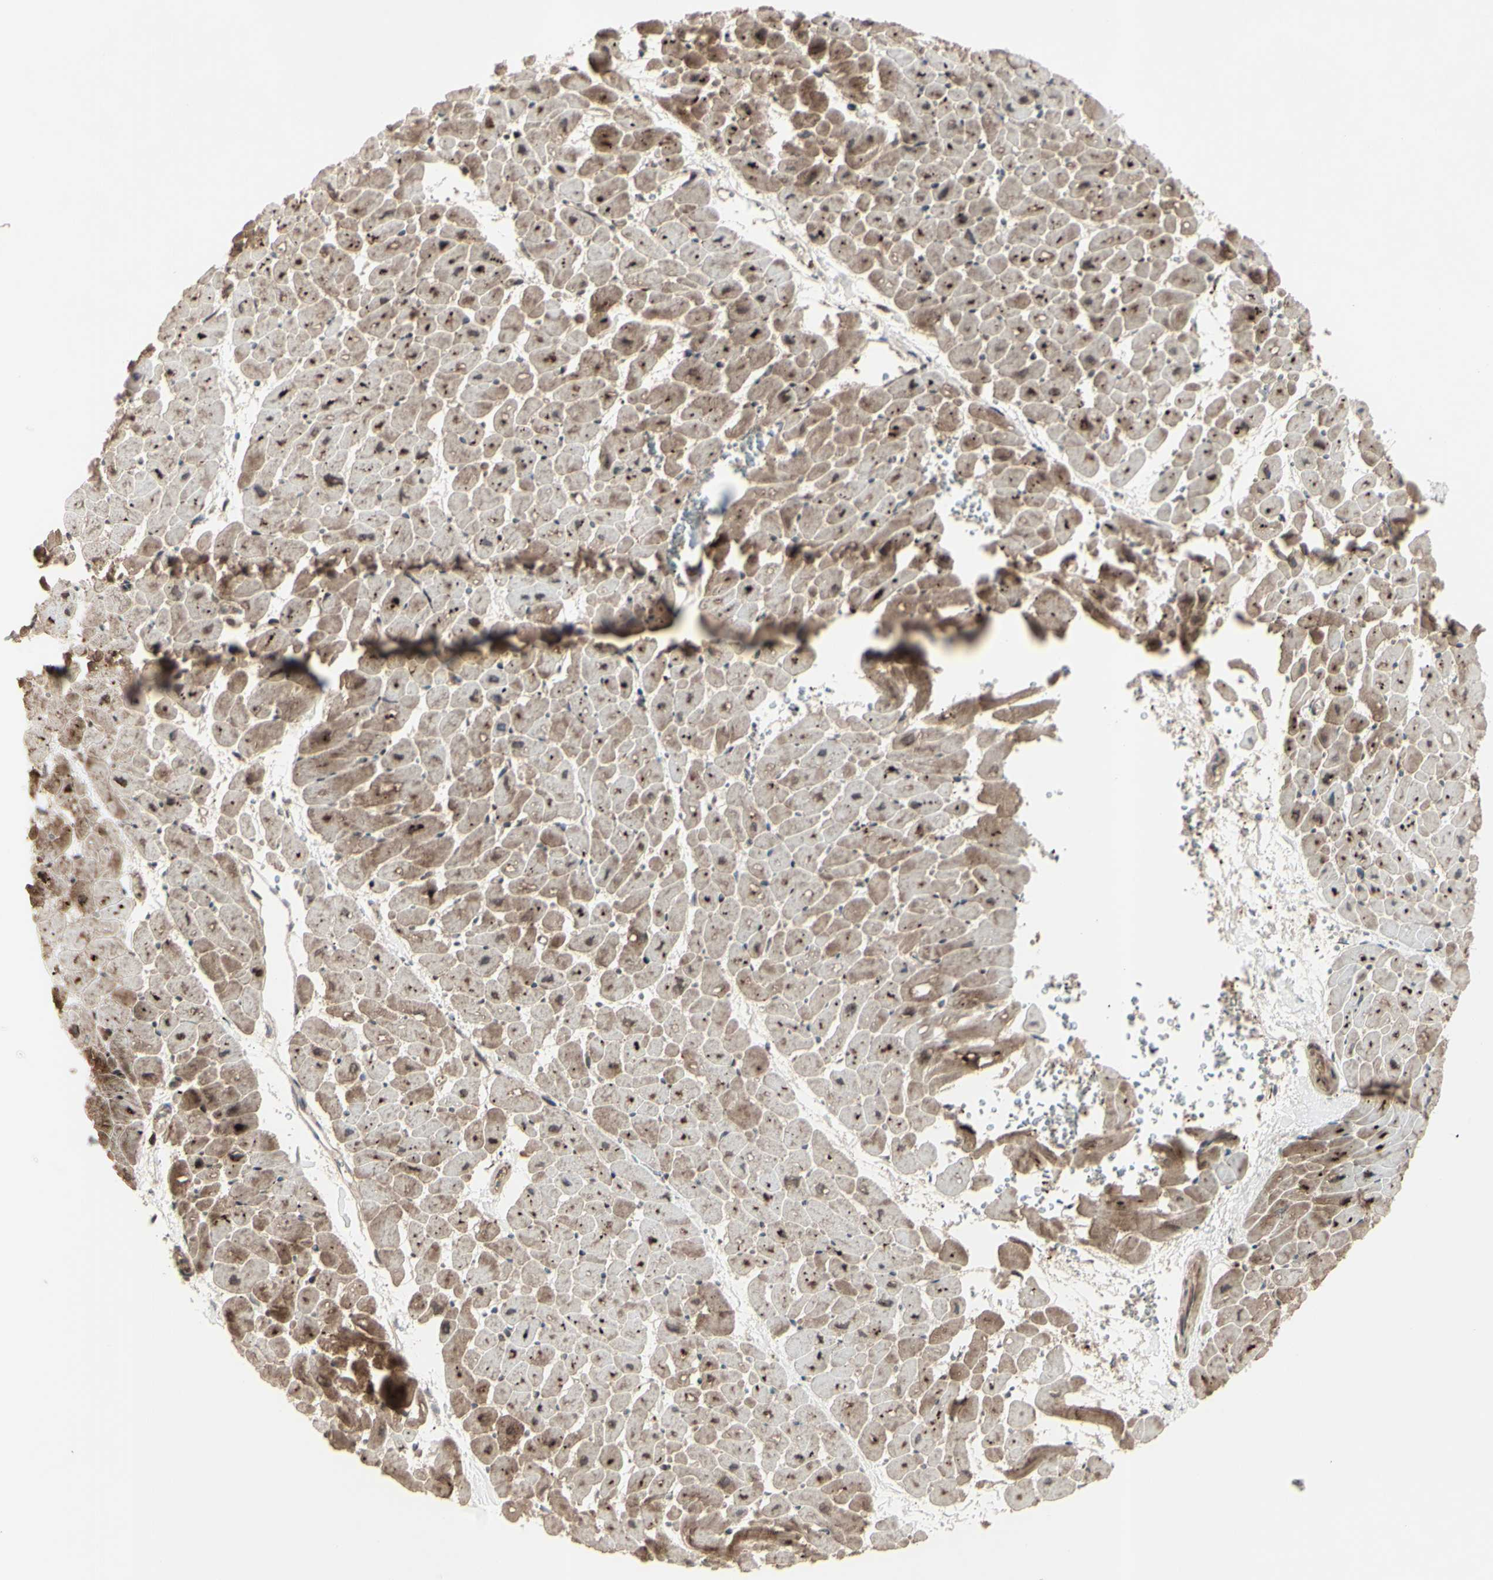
{"staining": {"intensity": "strong", "quantity": "25%-75%", "location": "cytoplasmic/membranous,nuclear"}, "tissue": "heart muscle", "cell_type": "Cardiomyocytes", "image_type": "normal", "snomed": [{"axis": "morphology", "description": "Normal tissue, NOS"}, {"axis": "topography", "description": "Heart"}], "caption": "IHC (DAB) staining of normal human heart muscle exhibits strong cytoplasmic/membranous,nuclear protein expression in about 25%-75% of cardiomyocytes. (DAB (3,3'-diaminobenzidine) IHC with brightfield microscopy, high magnification).", "gene": "MLF2", "patient": {"sex": "male", "age": 45}}